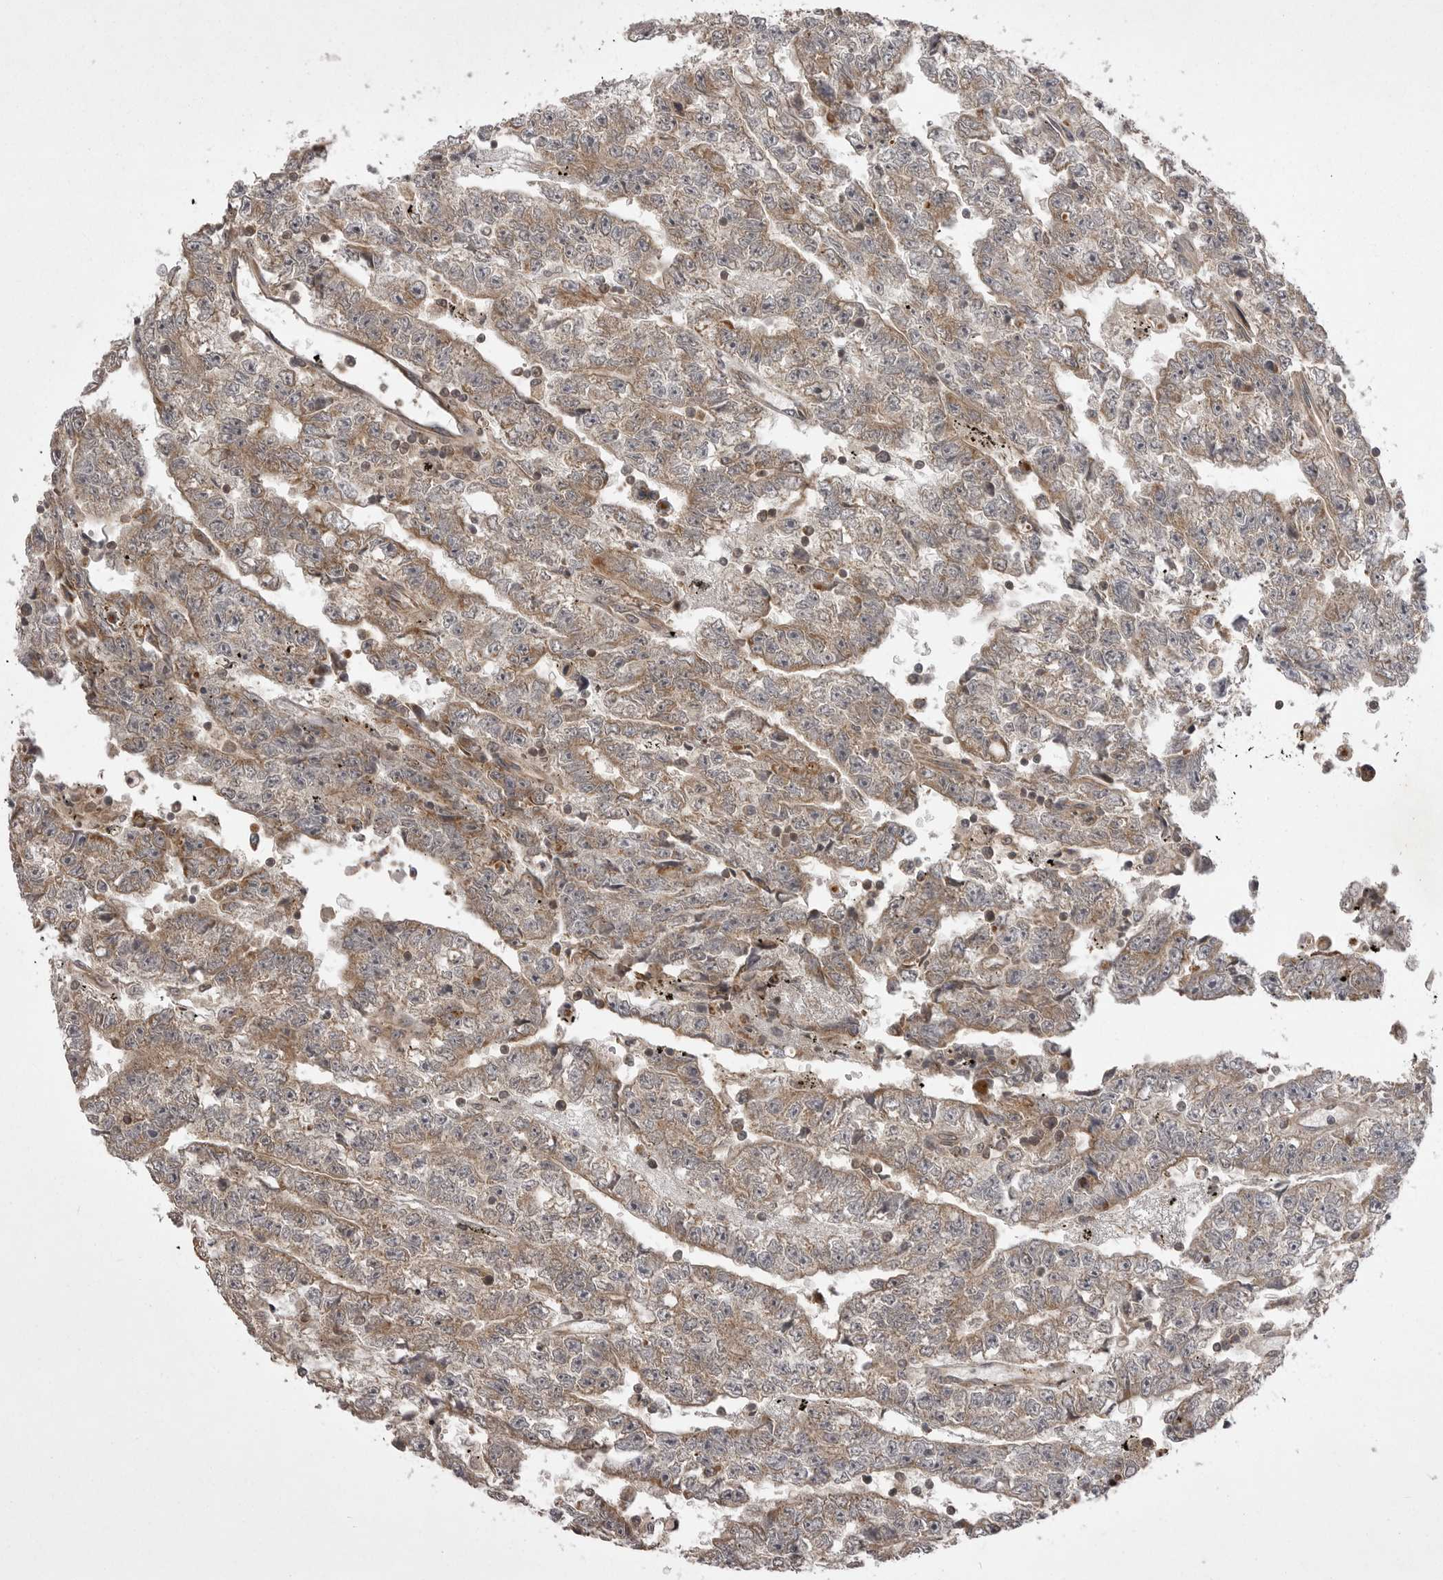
{"staining": {"intensity": "moderate", "quantity": ">75%", "location": "cytoplasmic/membranous"}, "tissue": "testis cancer", "cell_type": "Tumor cells", "image_type": "cancer", "snomed": [{"axis": "morphology", "description": "Carcinoma, Embryonal, NOS"}, {"axis": "topography", "description": "Testis"}], "caption": "DAB immunohistochemical staining of testis embryonal carcinoma reveals moderate cytoplasmic/membranous protein expression in about >75% of tumor cells.", "gene": "STK24", "patient": {"sex": "male", "age": 25}}